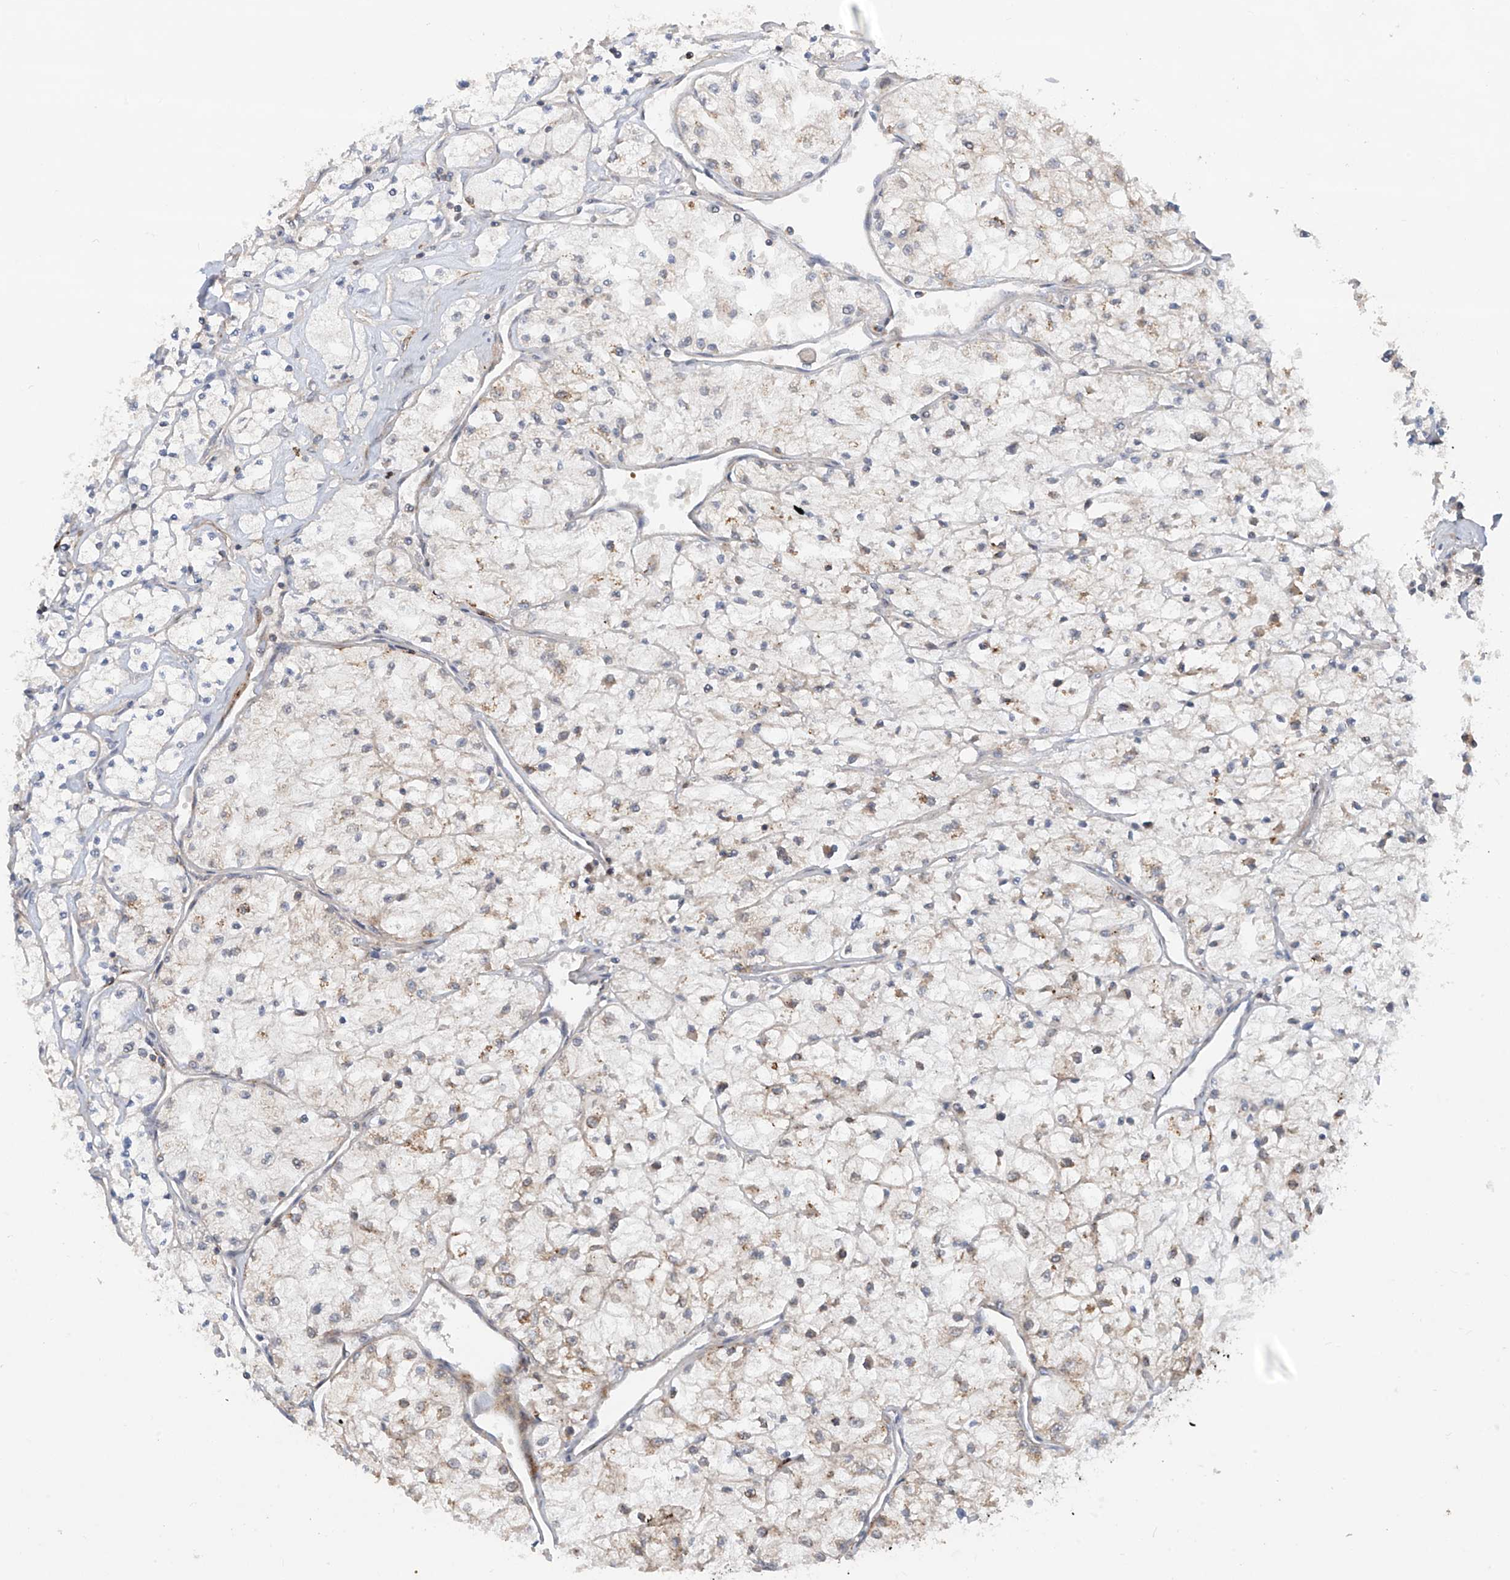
{"staining": {"intensity": "weak", "quantity": "<25%", "location": "cytoplasmic/membranous"}, "tissue": "renal cancer", "cell_type": "Tumor cells", "image_type": "cancer", "snomed": [{"axis": "morphology", "description": "Adenocarcinoma, NOS"}, {"axis": "topography", "description": "Kidney"}], "caption": "Tumor cells are negative for brown protein staining in adenocarcinoma (renal).", "gene": "LAGE3", "patient": {"sex": "male", "age": 80}}